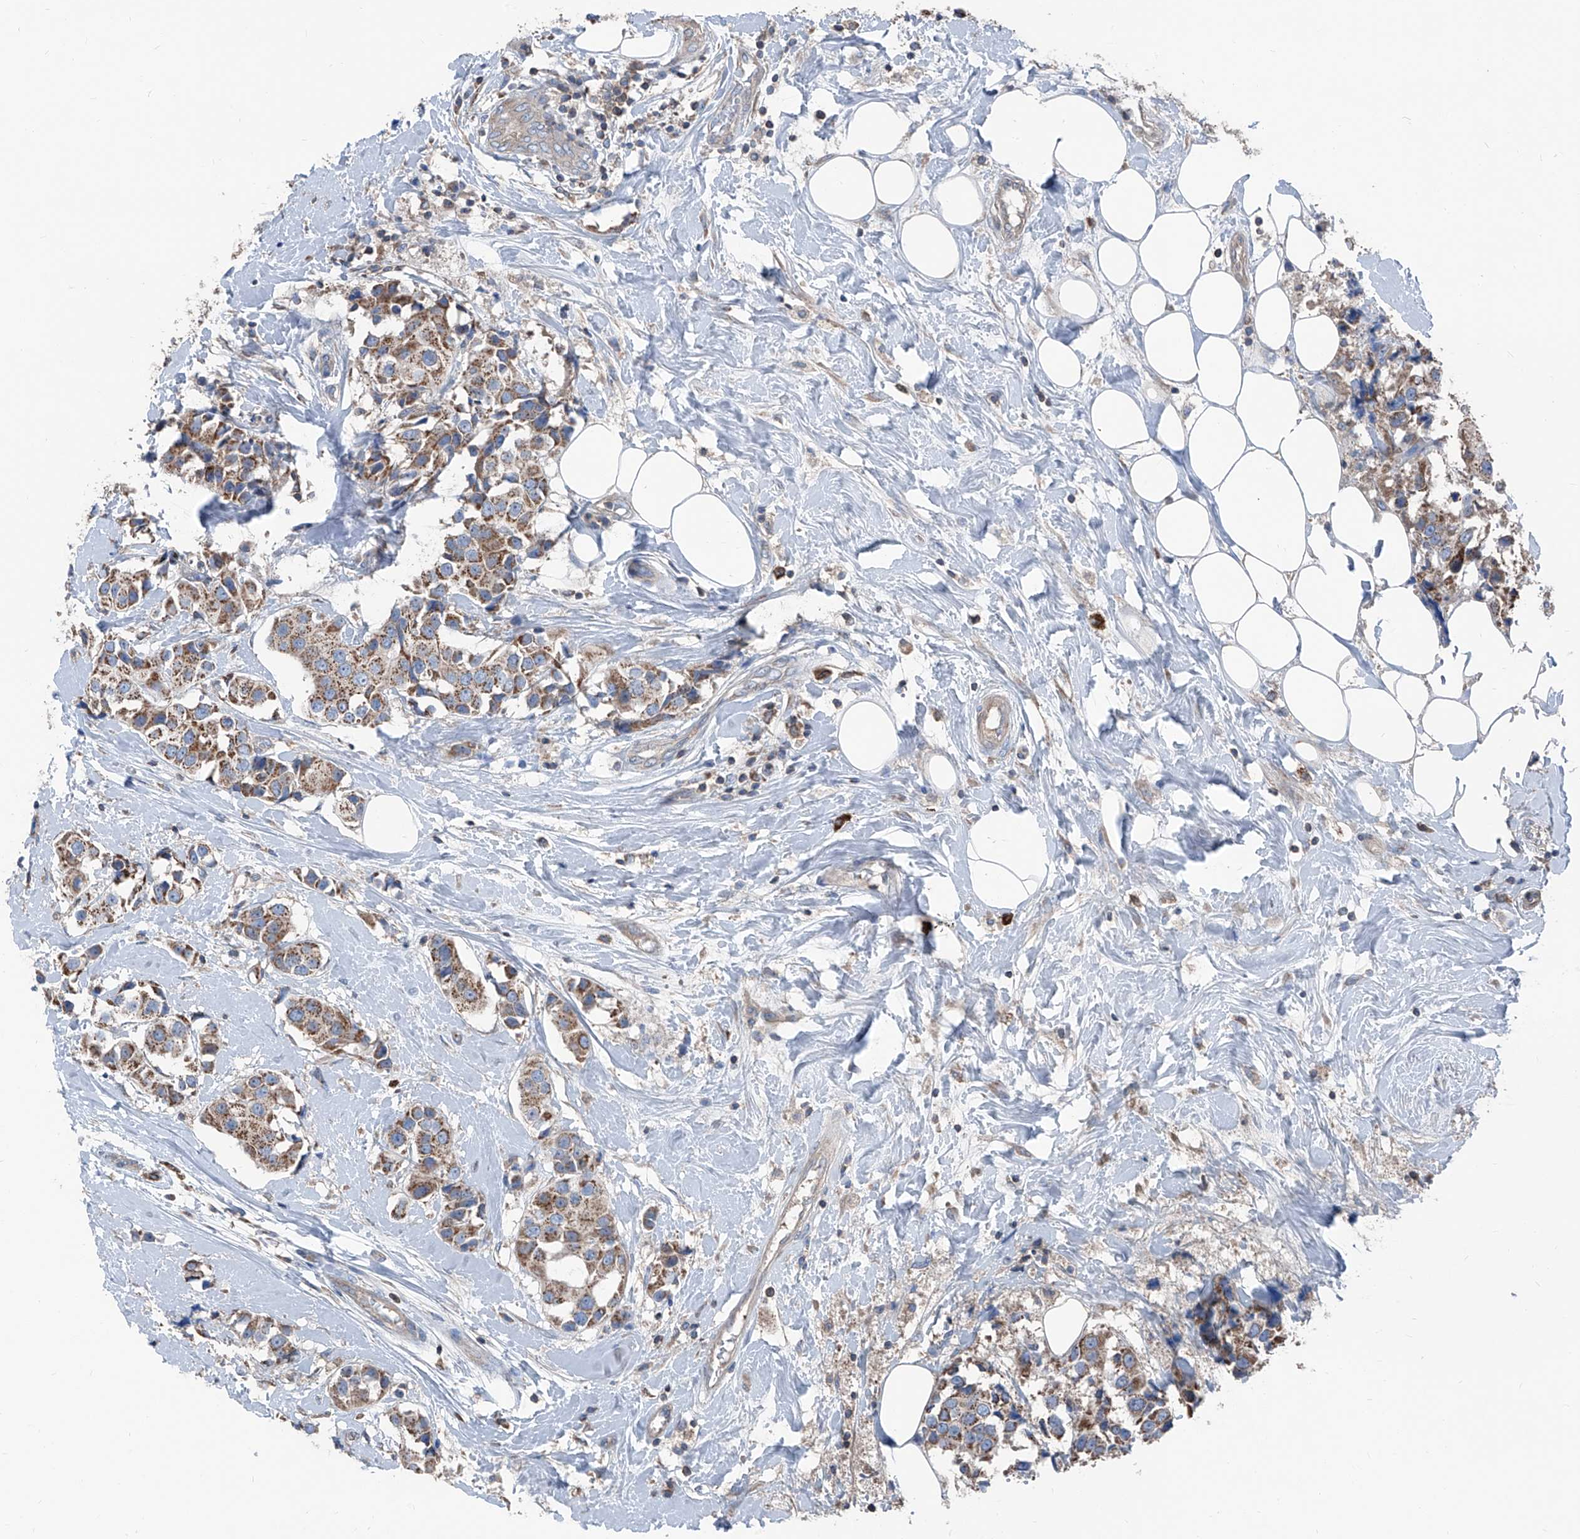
{"staining": {"intensity": "moderate", "quantity": ">75%", "location": "cytoplasmic/membranous"}, "tissue": "breast cancer", "cell_type": "Tumor cells", "image_type": "cancer", "snomed": [{"axis": "morphology", "description": "Normal tissue, NOS"}, {"axis": "morphology", "description": "Duct carcinoma"}, {"axis": "topography", "description": "Breast"}], "caption": "This photomicrograph reveals breast cancer stained with IHC to label a protein in brown. The cytoplasmic/membranous of tumor cells show moderate positivity for the protein. Nuclei are counter-stained blue.", "gene": "GPAT3", "patient": {"sex": "female", "age": 39}}